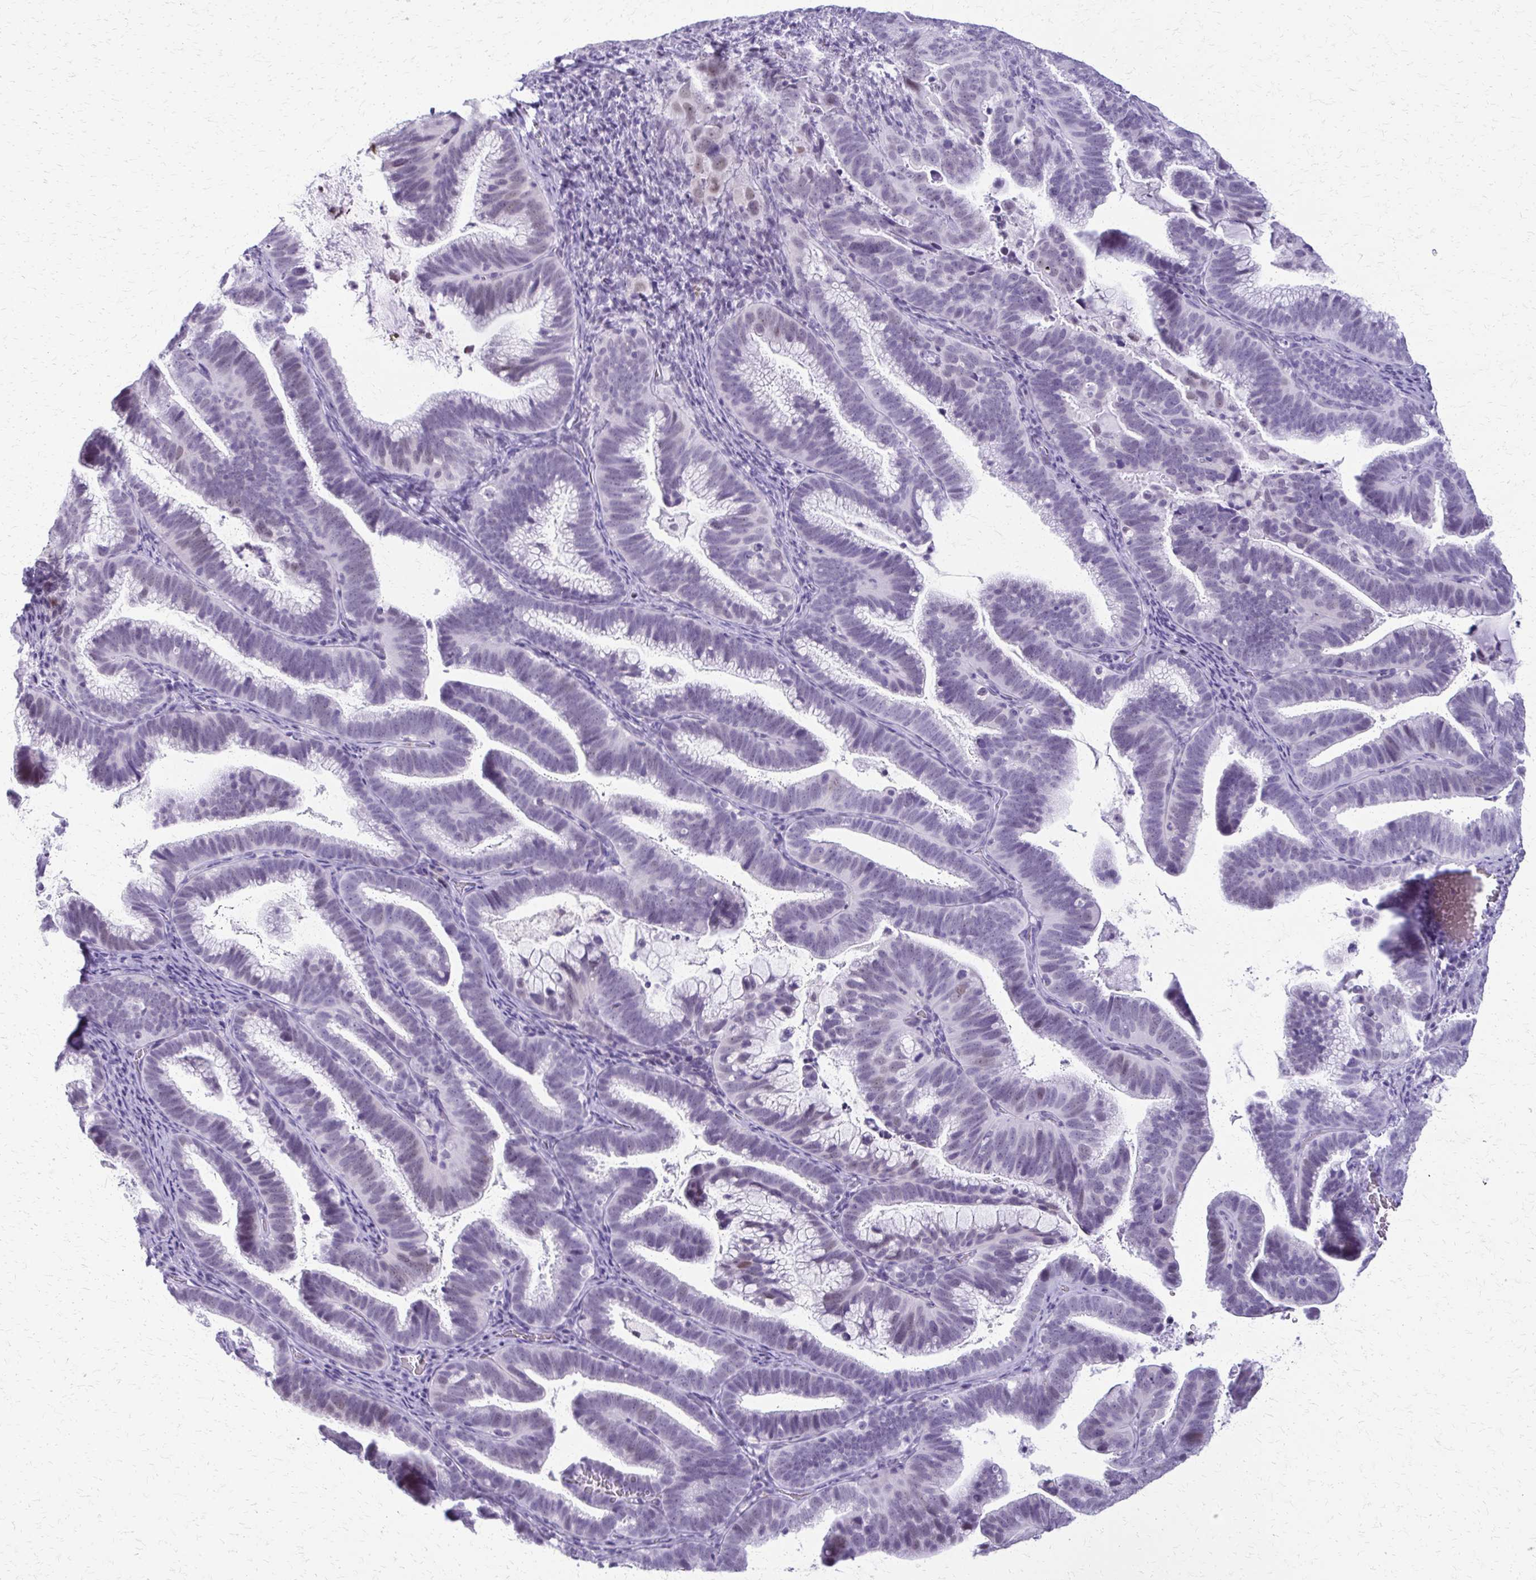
{"staining": {"intensity": "weak", "quantity": "<25%", "location": "nuclear"}, "tissue": "cervical cancer", "cell_type": "Tumor cells", "image_type": "cancer", "snomed": [{"axis": "morphology", "description": "Adenocarcinoma, NOS"}, {"axis": "topography", "description": "Cervix"}], "caption": "Immunohistochemistry micrograph of neoplastic tissue: cervical adenocarcinoma stained with DAB reveals no significant protein positivity in tumor cells.", "gene": "FAM162B", "patient": {"sex": "female", "age": 61}}